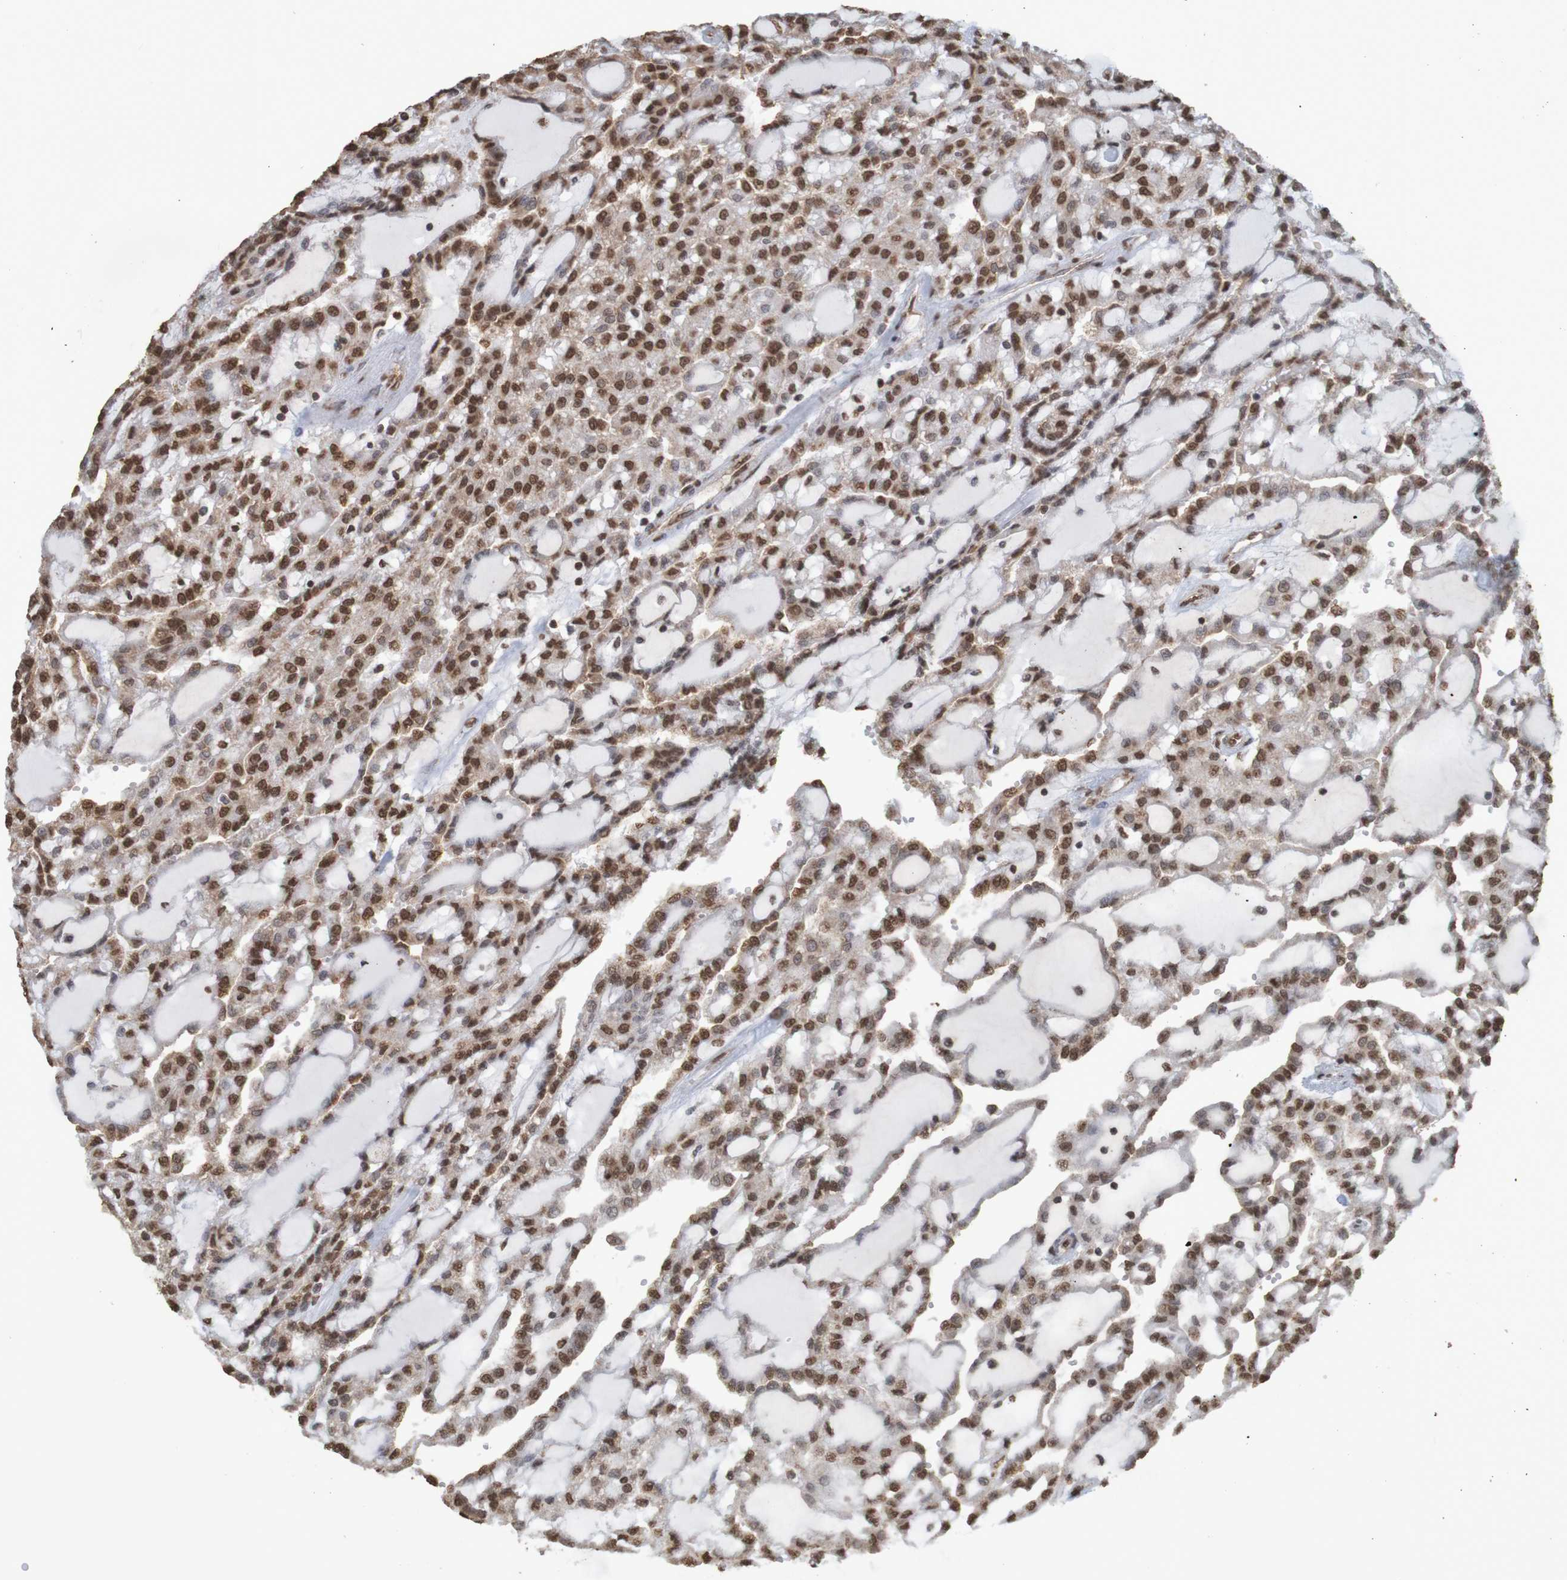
{"staining": {"intensity": "moderate", "quantity": ">75%", "location": "cytoplasmic/membranous,nuclear"}, "tissue": "renal cancer", "cell_type": "Tumor cells", "image_type": "cancer", "snomed": [{"axis": "morphology", "description": "Adenocarcinoma, NOS"}, {"axis": "topography", "description": "Kidney"}], "caption": "High-power microscopy captured an IHC photomicrograph of adenocarcinoma (renal), revealing moderate cytoplasmic/membranous and nuclear expression in approximately >75% of tumor cells.", "gene": "GFI1", "patient": {"sex": "male", "age": 63}}